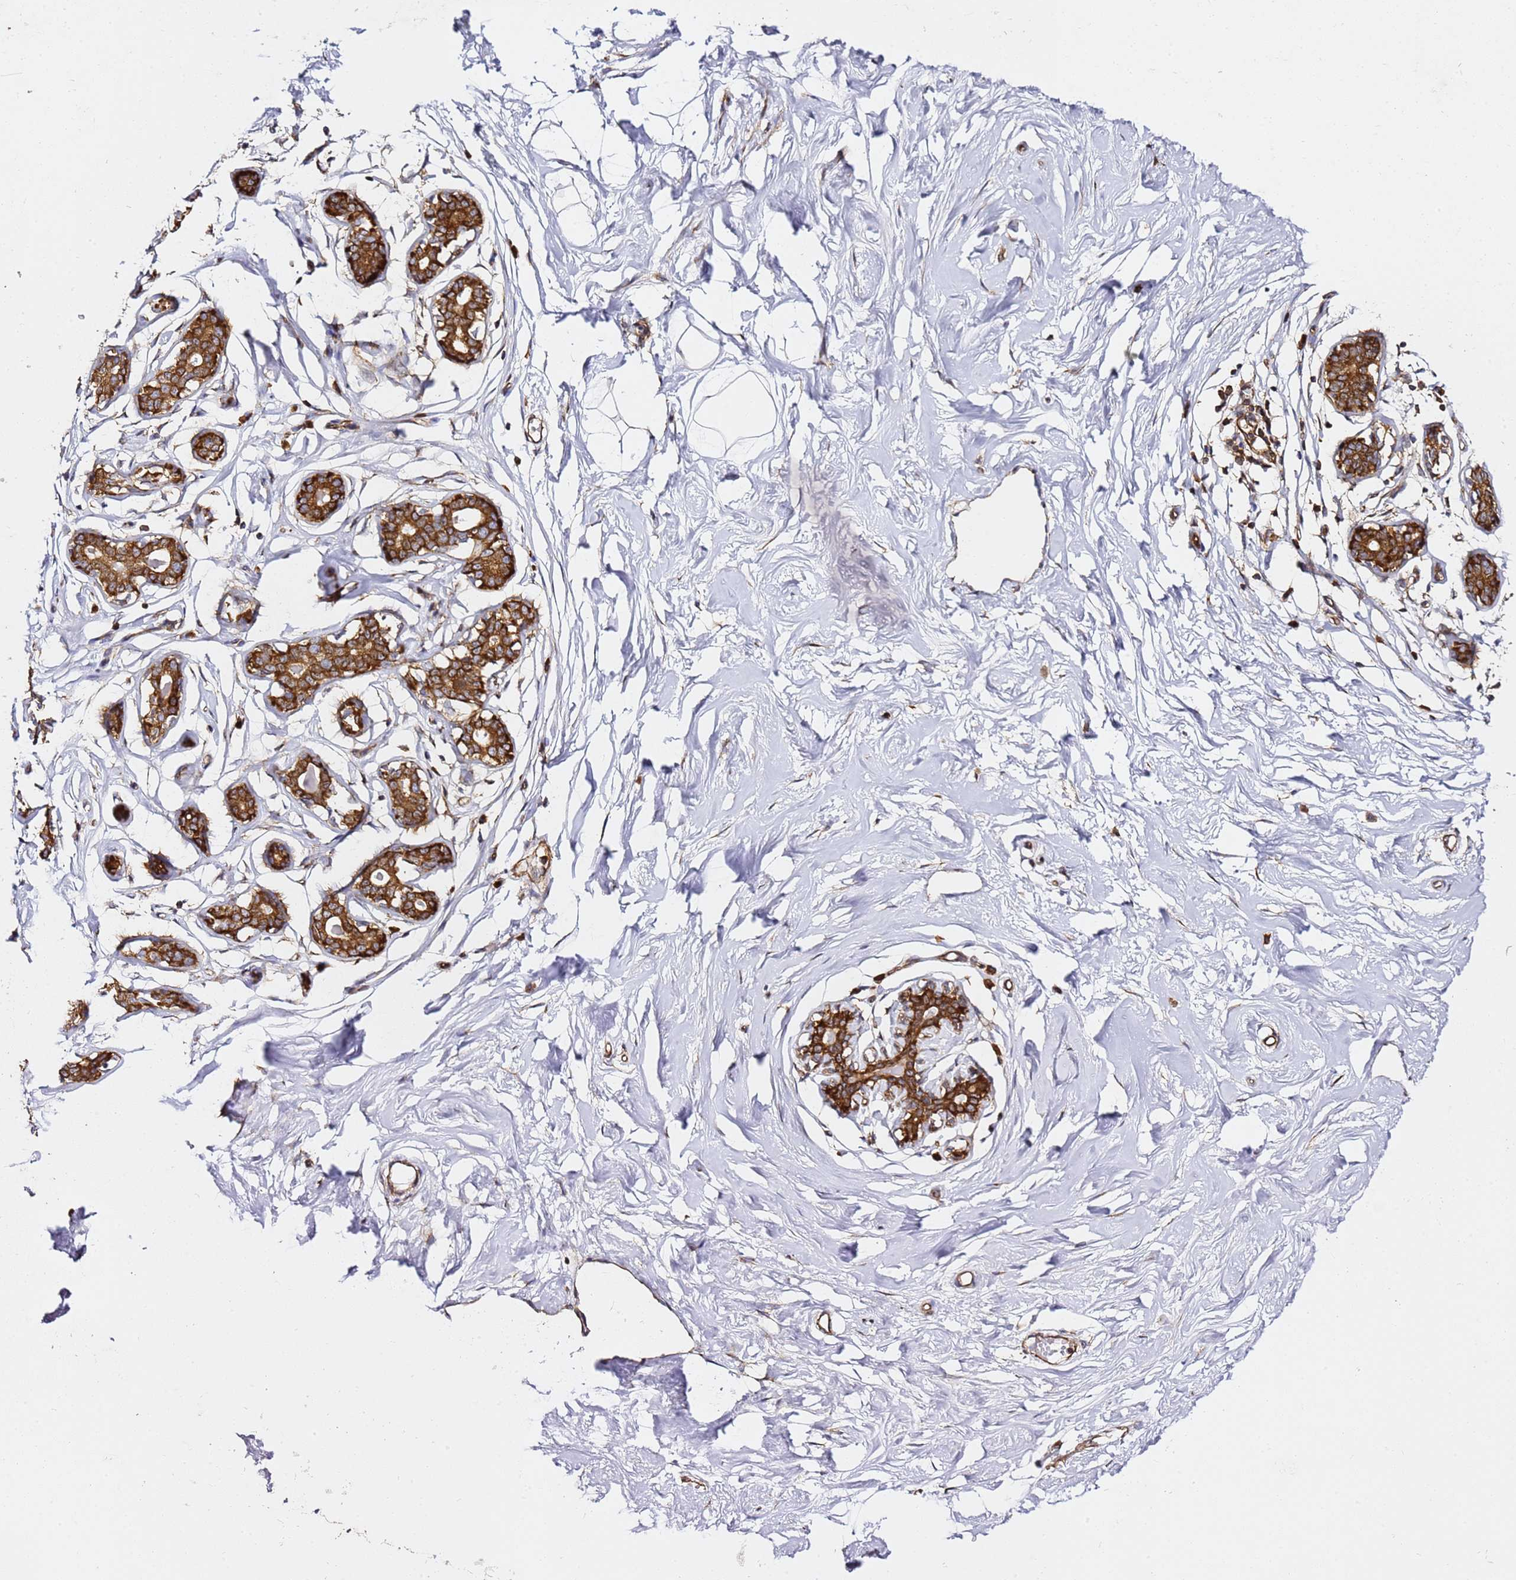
{"staining": {"intensity": "strong", "quantity": ">75%", "location": "cytoplasmic/membranous"}, "tissue": "breast", "cell_type": "Adipocytes", "image_type": "normal", "snomed": [{"axis": "morphology", "description": "Normal tissue, NOS"}, {"axis": "morphology", "description": "Adenoma, NOS"}, {"axis": "topography", "description": "Breast"}], "caption": "High-power microscopy captured an immunohistochemistry (IHC) histopathology image of normal breast, revealing strong cytoplasmic/membranous expression in approximately >75% of adipocytes.", "gene": "TPST1", "patient": {"sex": "female", "age": 23}}